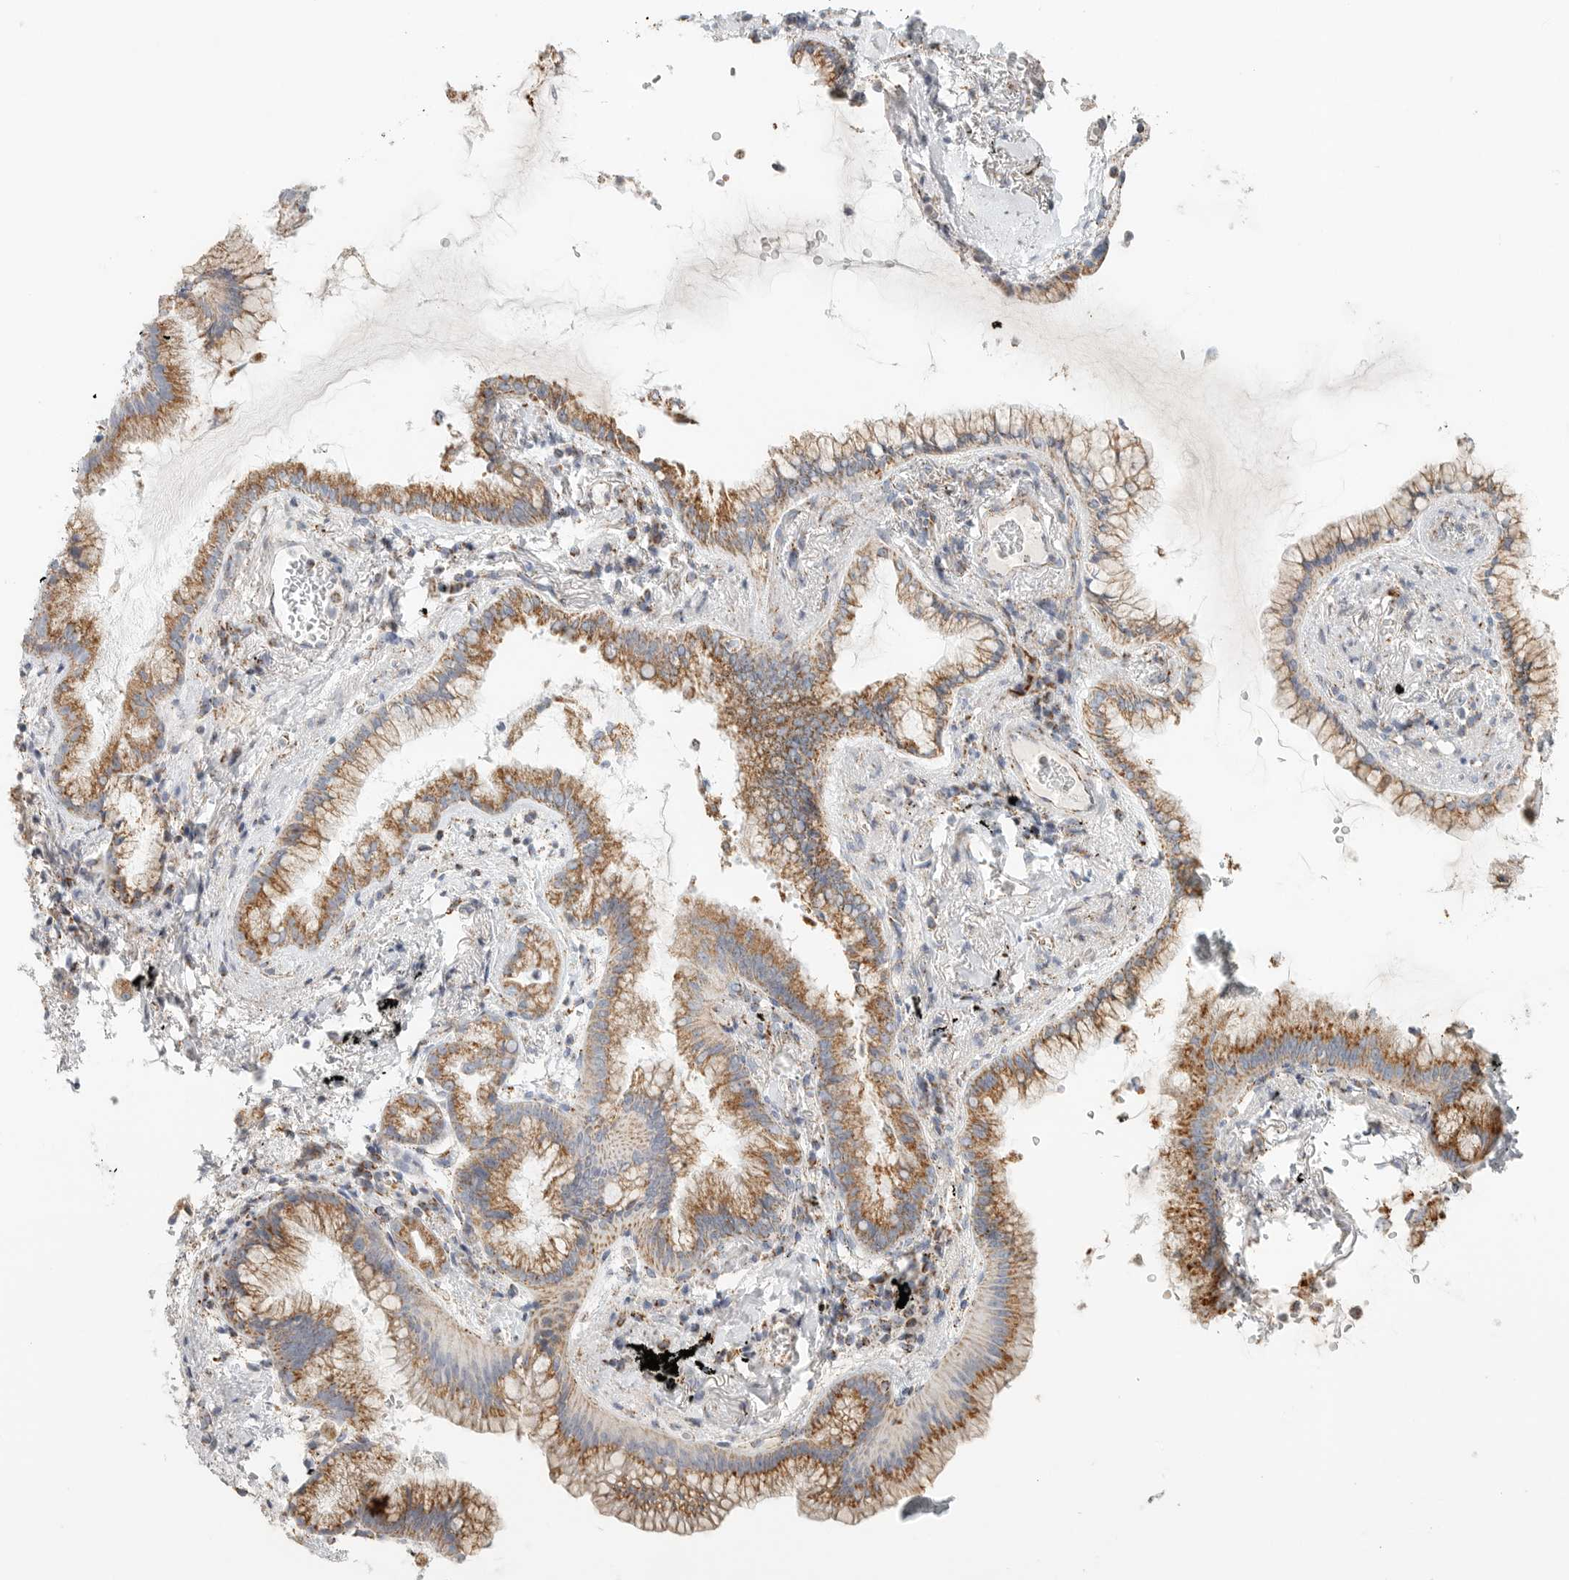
{"staining": {"intensity": "moderate", "quantity": ">75%", "location": "cytoplasmic/membranous"}, "tissue": "lung cancer", "cell_type": "Tumor cells", "image_type": "cancer", "snomed": [{"axis": "morphology", "description": "Adenocarcinoma, NOS"}, {"axis": "topography", "description": "Lung"}], "caption": "Tumor cells demonstrate medium levels of moderate cytoplasmic/membranous expression in approximately >75% of cells in human adenocarcinoma (lung). Immunohistochemistry stains the protein of interest in brown and the nuclei are stained blue.", "gene": "SLC25A26", "patient": {"sex": "female", "age": 70}}